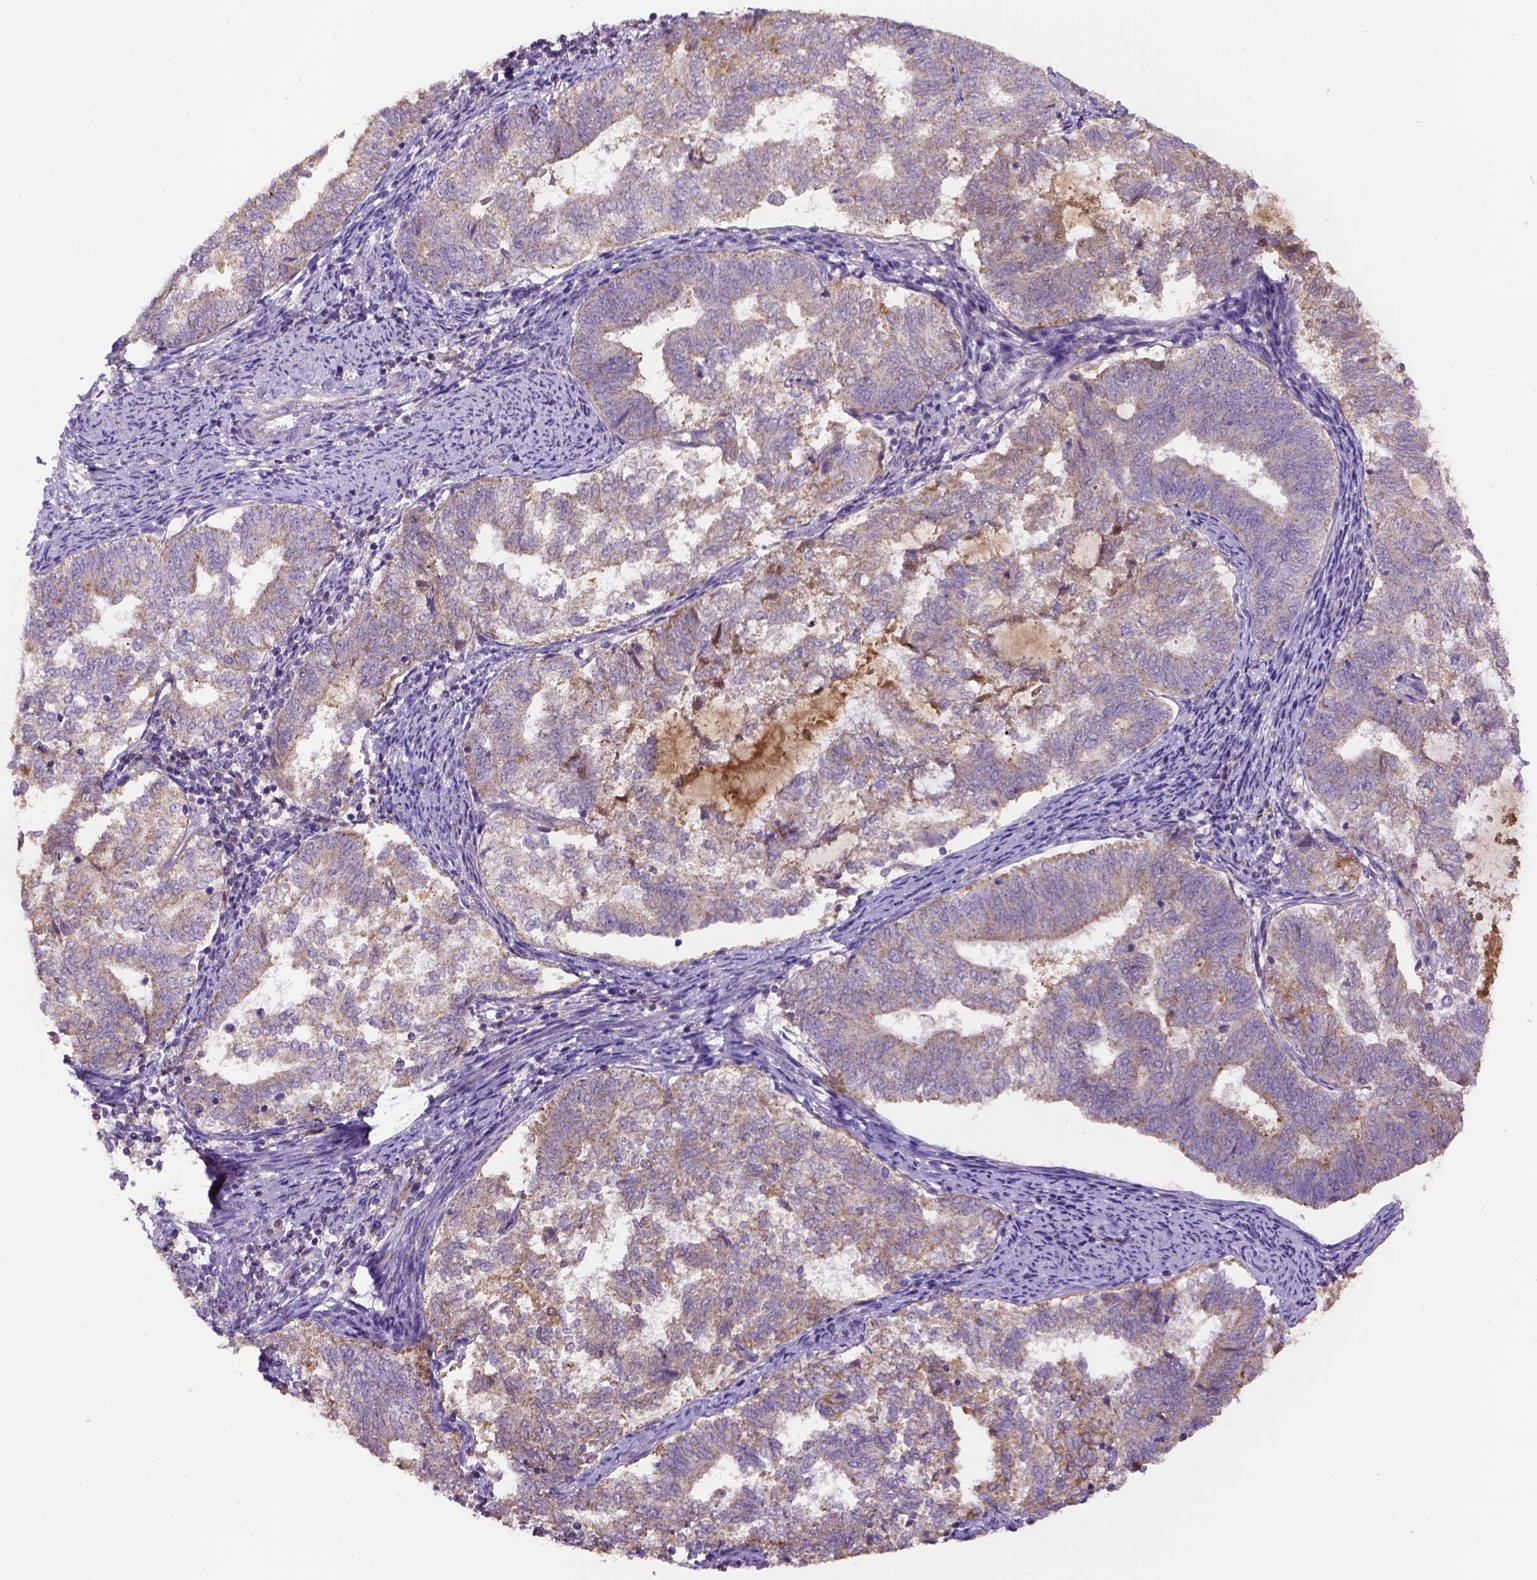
{"staining": {"intensity": "moderate", "quantity": "25%-75%", "location": "cytoplasmic/membranous"}, "tissue": "endometrial cancer", "cell_type": "Tumor cells", "image_type": "cancer", "snomed": [{"axis": "morphology", "description": "Adenocarcinoma, NOS"}, {"axis": "topography", "description": "Endometrium"}], "caption": "Tumor cells show moderate cytoplasmic/membranous positivity in approximately 25%-75% of cells in endometrial cancer.", "gene": "L2HGDH", "patient": {"sex": "female", "age": 65}}